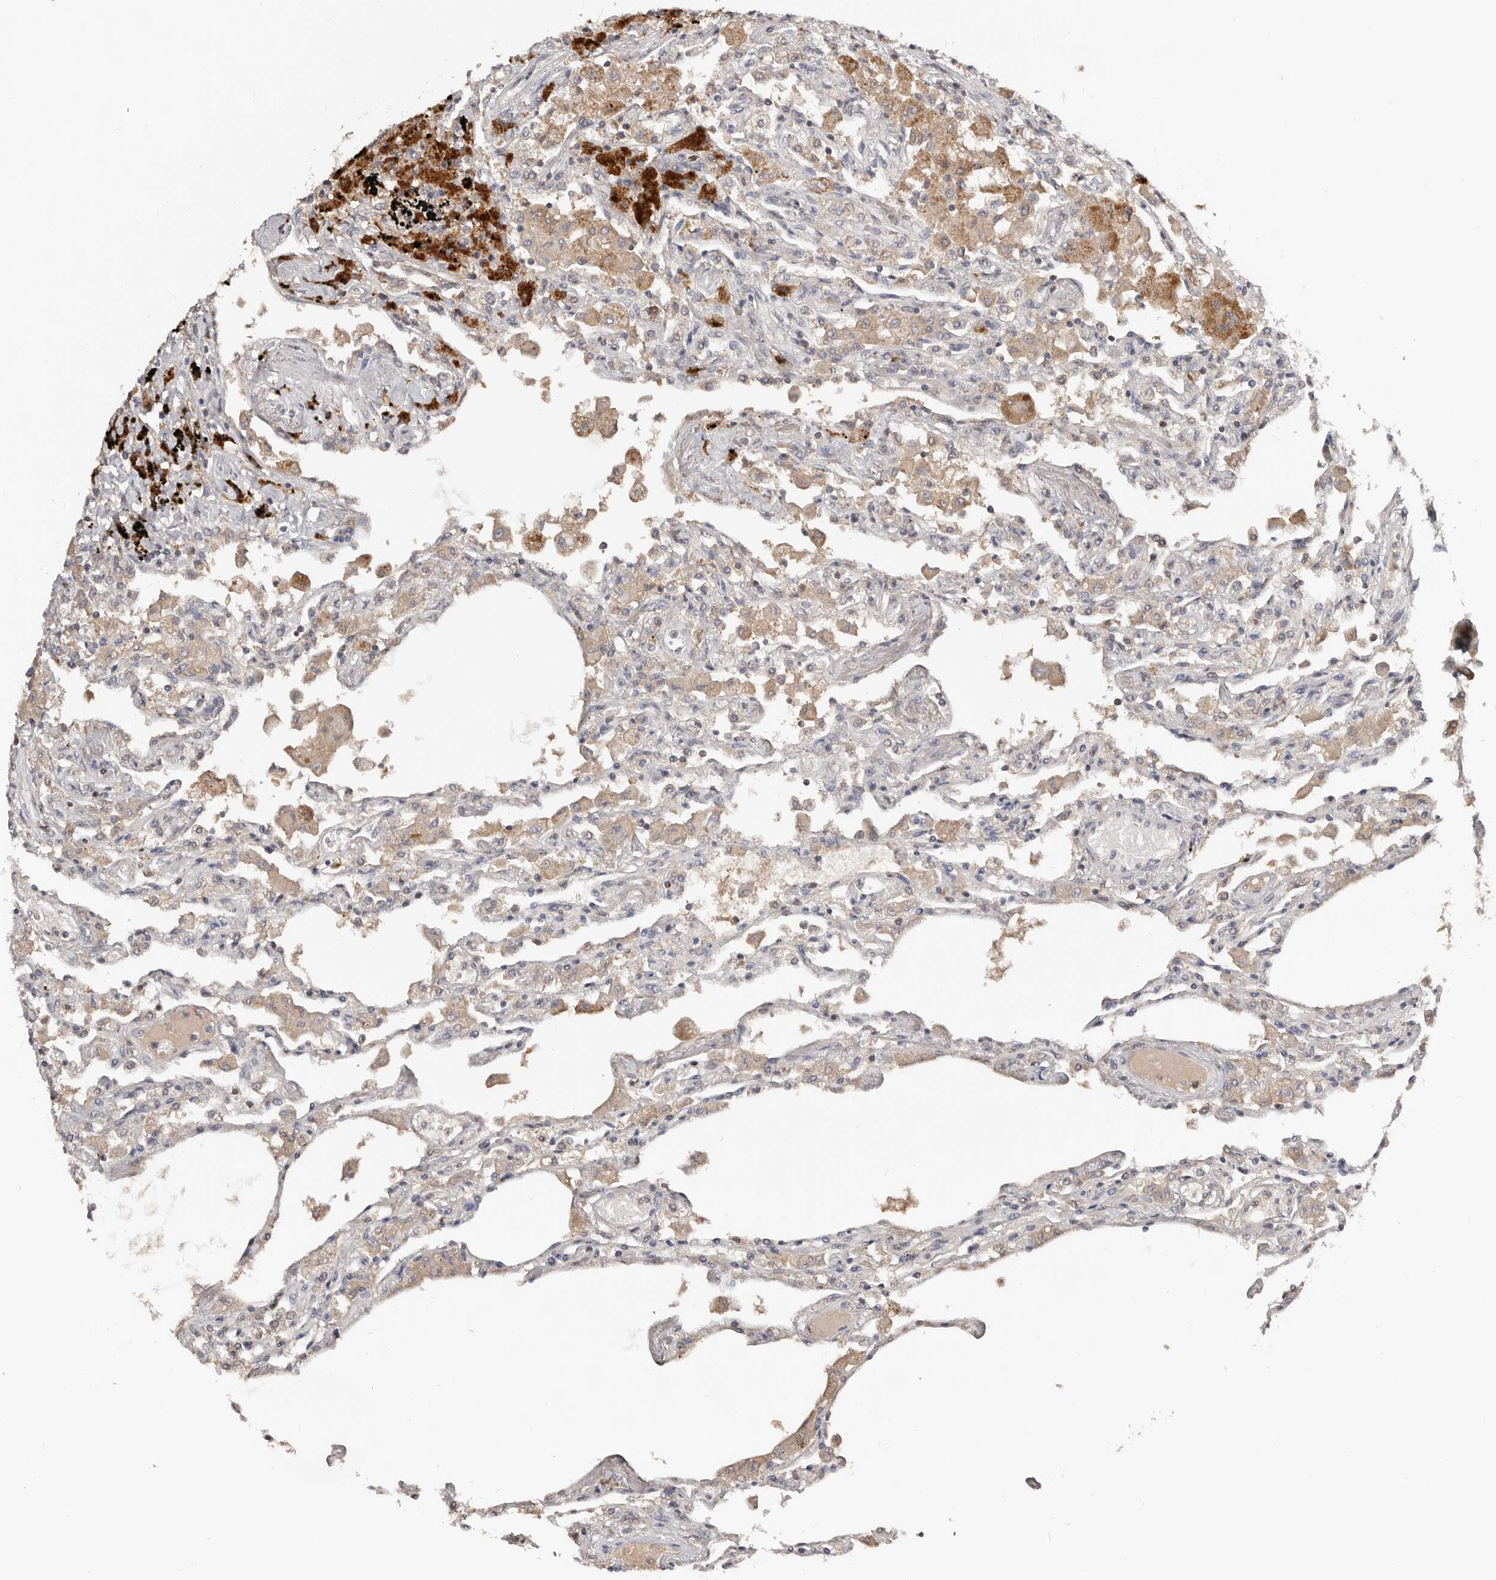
{"staining": {"intensity": "moderate", "quantity": "<25%", "location": "cytoplasmic/membranous"}, "tissue": "lung", "cell_type": "Alveolar cells", "image_type": "normal", "snomed": [{"axis": "morphology", "description": "Normal tissue, NOS"}, {"axis": "topography", "description": "Bronchus"}, {"axis": "topography", "description": "Lung"}], "caption": "Moderate cytoplasmic/membranous positivity is identified in about <25% of alveolar cells in normal lung. The staining was performed using DAB (3,3'-diaminobenzidine), with brown indicating positive protein expression. Nuclei are stained blue with hematoxylin.", "gene": "SLC39A2", "patient": {"sex": "female", "age": 49}}